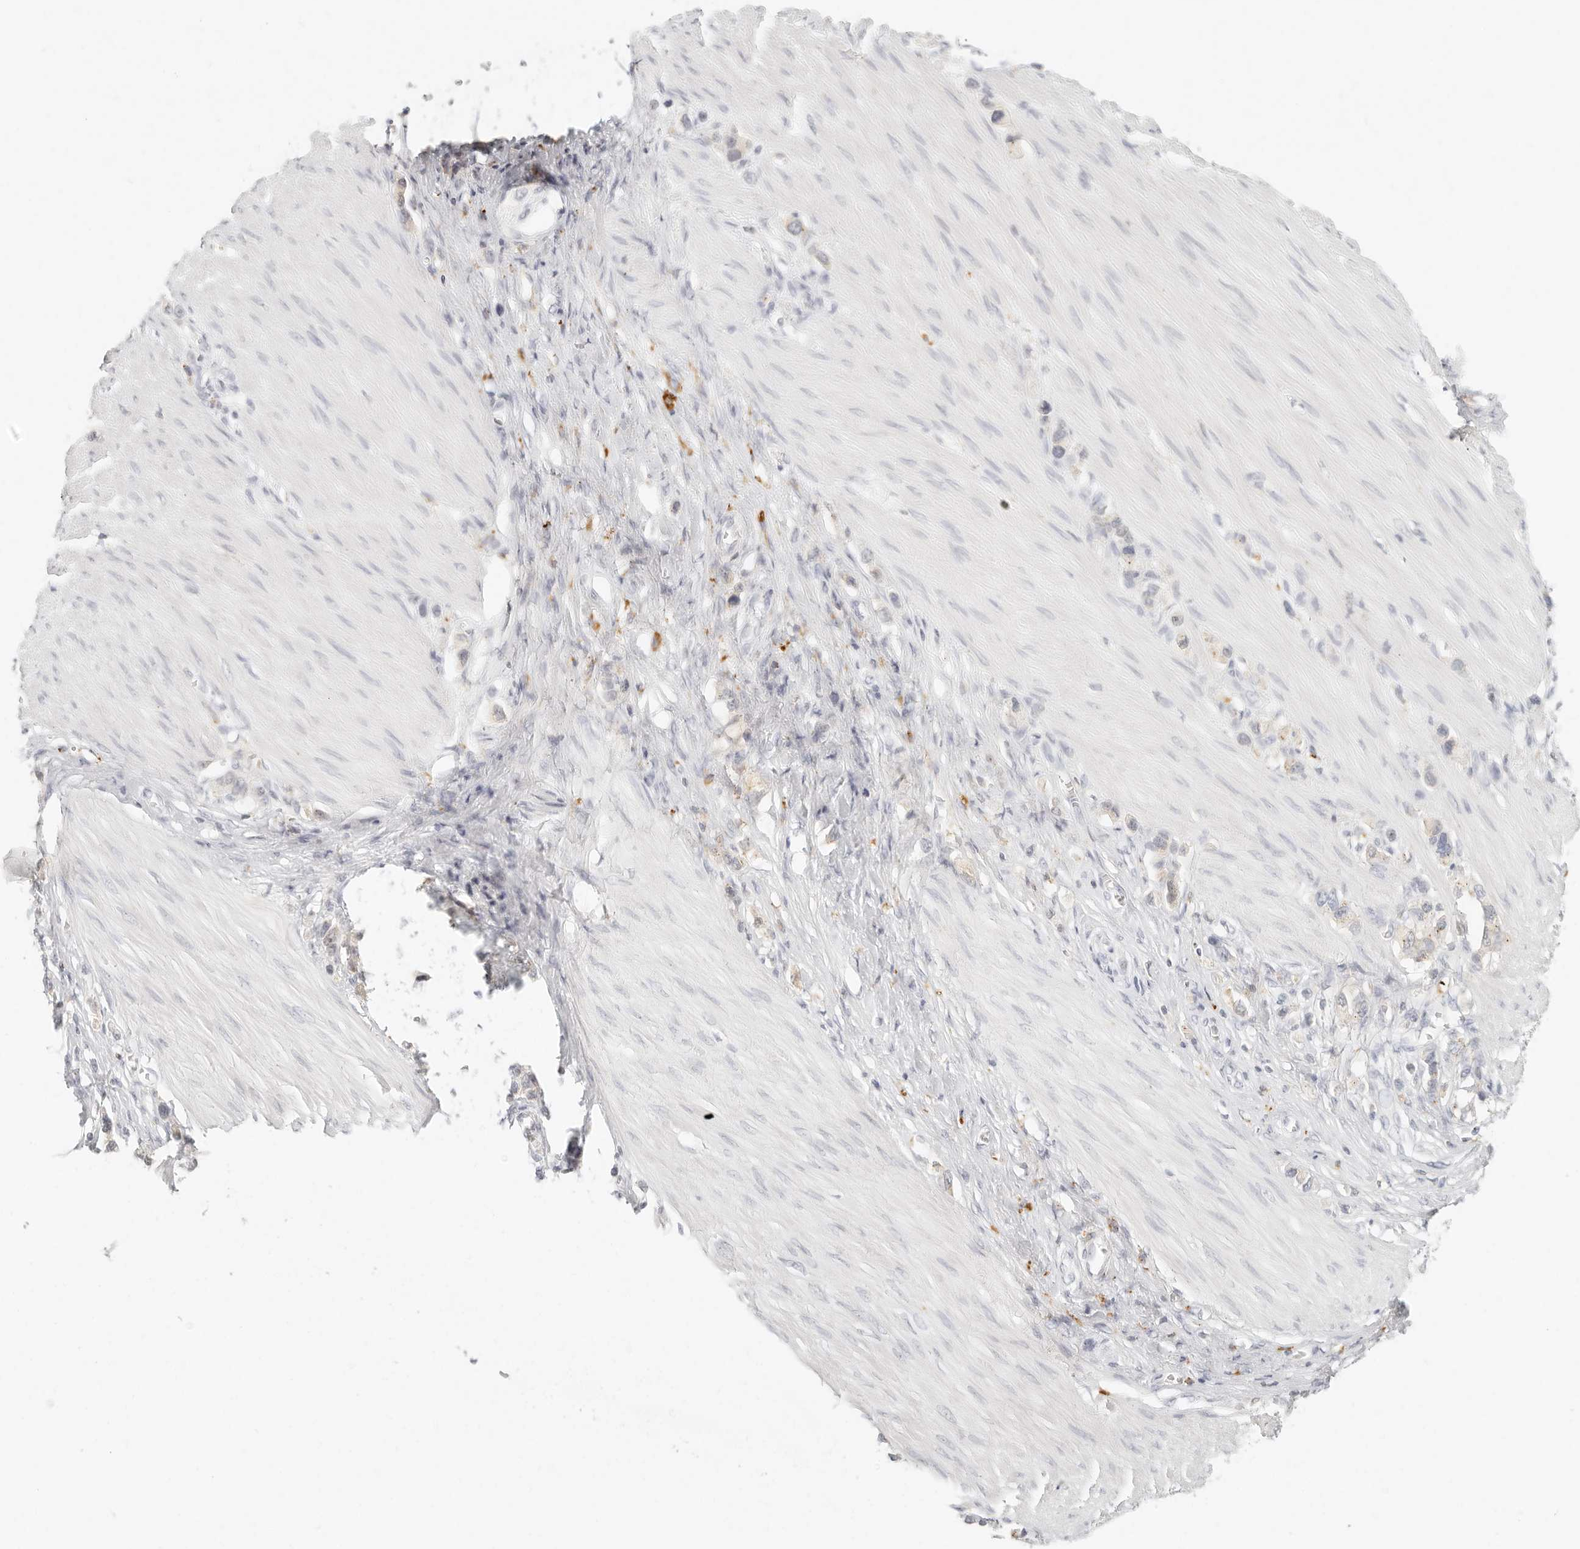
{"staining": {"intensity": "weak", "quantity": "<25%", "location": "cytoplasmic/membranous"}, "tissue": "stomach cancer", "cell_type": "Tumor cells", "image_type": "cancer", "snomed": [{"axis": "morphology", "description": "Adenocarcinoma, NOS"}, {"axis": "topography", "description": "Stomach"}], "caption": "This is a micrograph of IHC staining of stomach adenocarcinoma, which shows no positivity in tumor cells.", "gene": "RNASET2", "patient": {"sex": "female", "age": 65}}